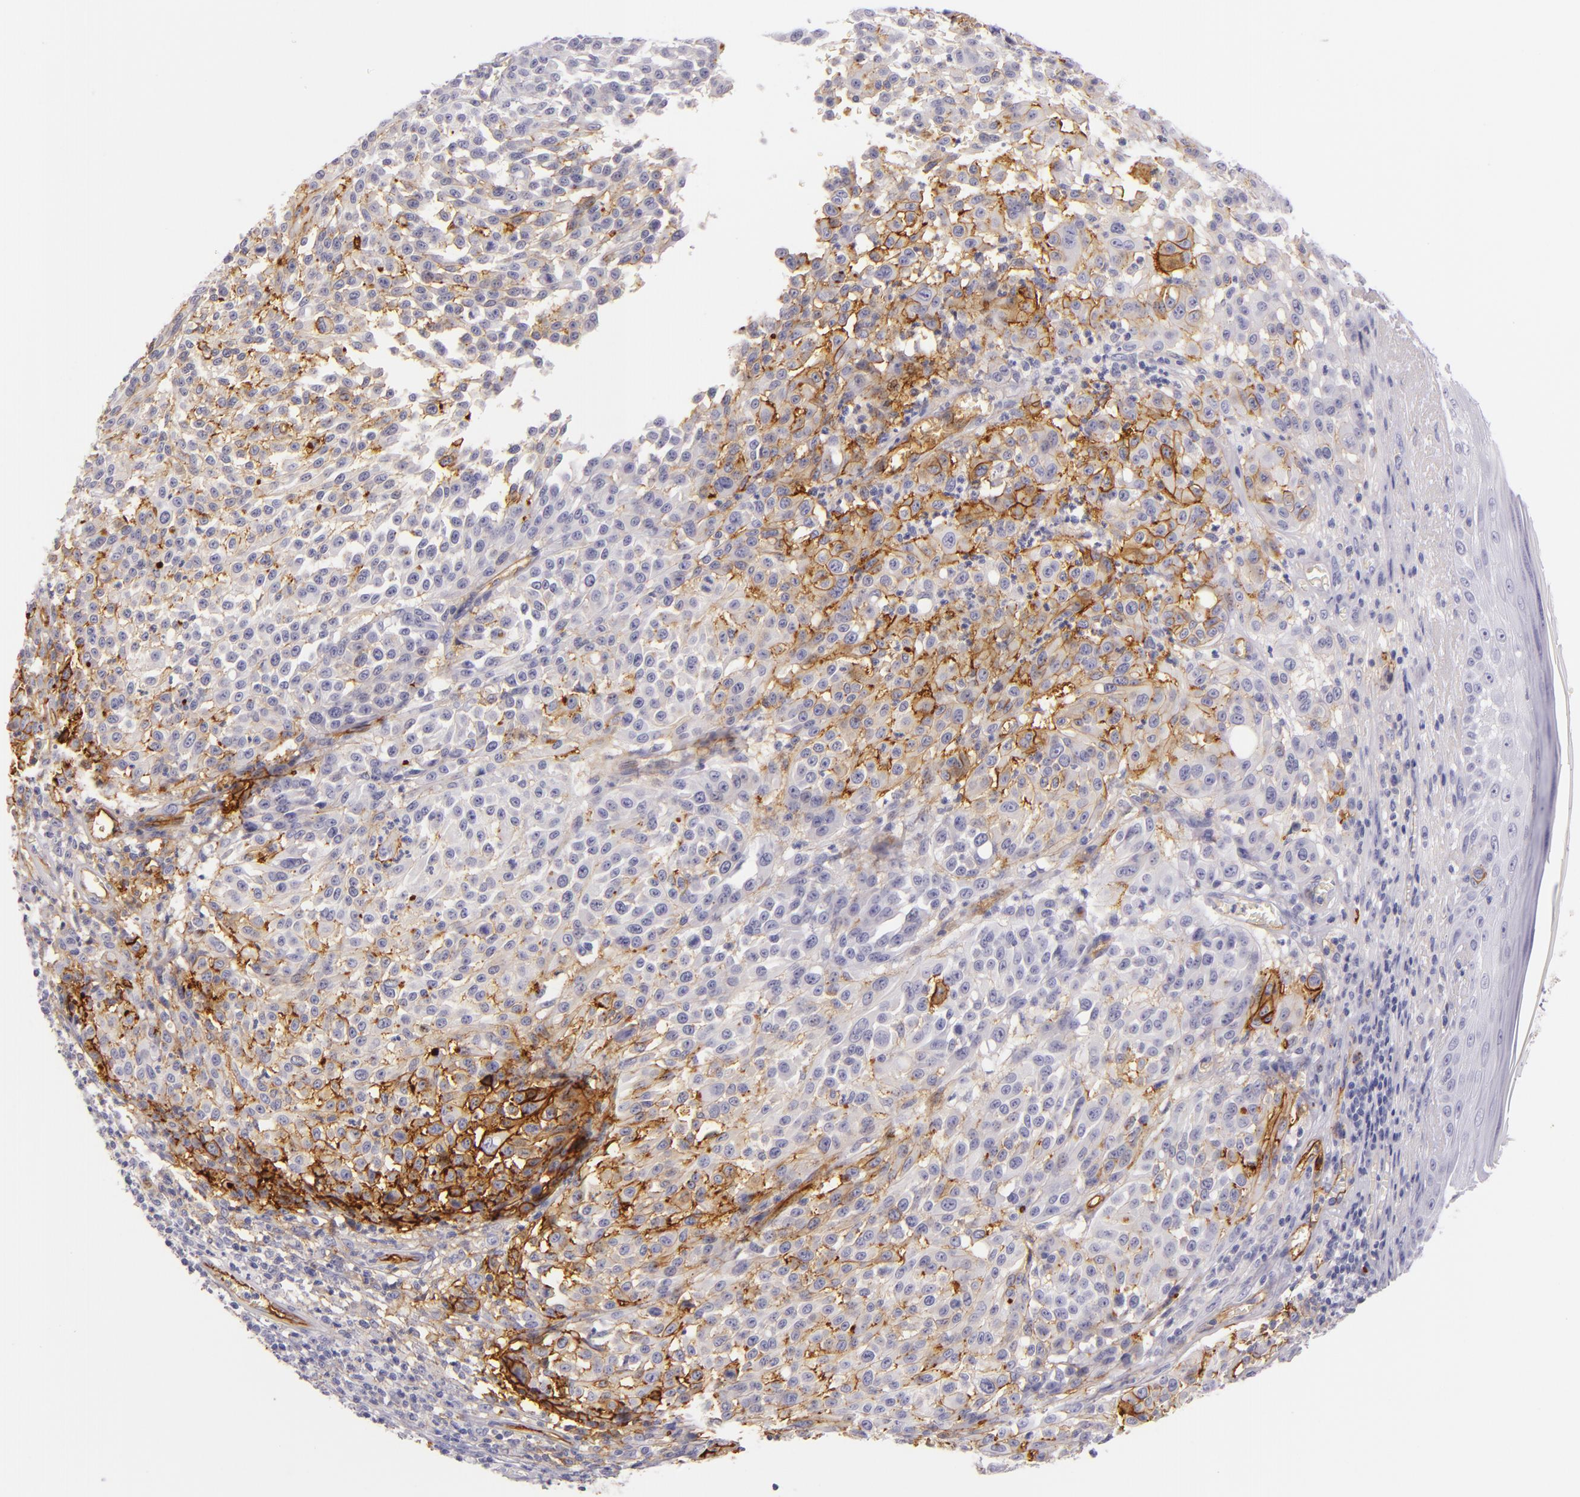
{"staining": {"intensity": "moderate", "quantity": "<25%", "location": "cytoplasmic/membranous"}, "tissue": "melanoma", "cell_type": "Tumor cells", "image_type": "cancer", "snomed": [{"axis": "morphology", "description": "Malignant melanoma, NOS"}, {"axis": "topography", "description": "Skin"}], "caption": "Immunohistochemical staining of malignant melanoma demonstrates moderate cytoplasmic/membranous protein expression in about <25% of tumor cells.", "gene": "ICAM1", "patient": {"sex": "female", "age": 49}}